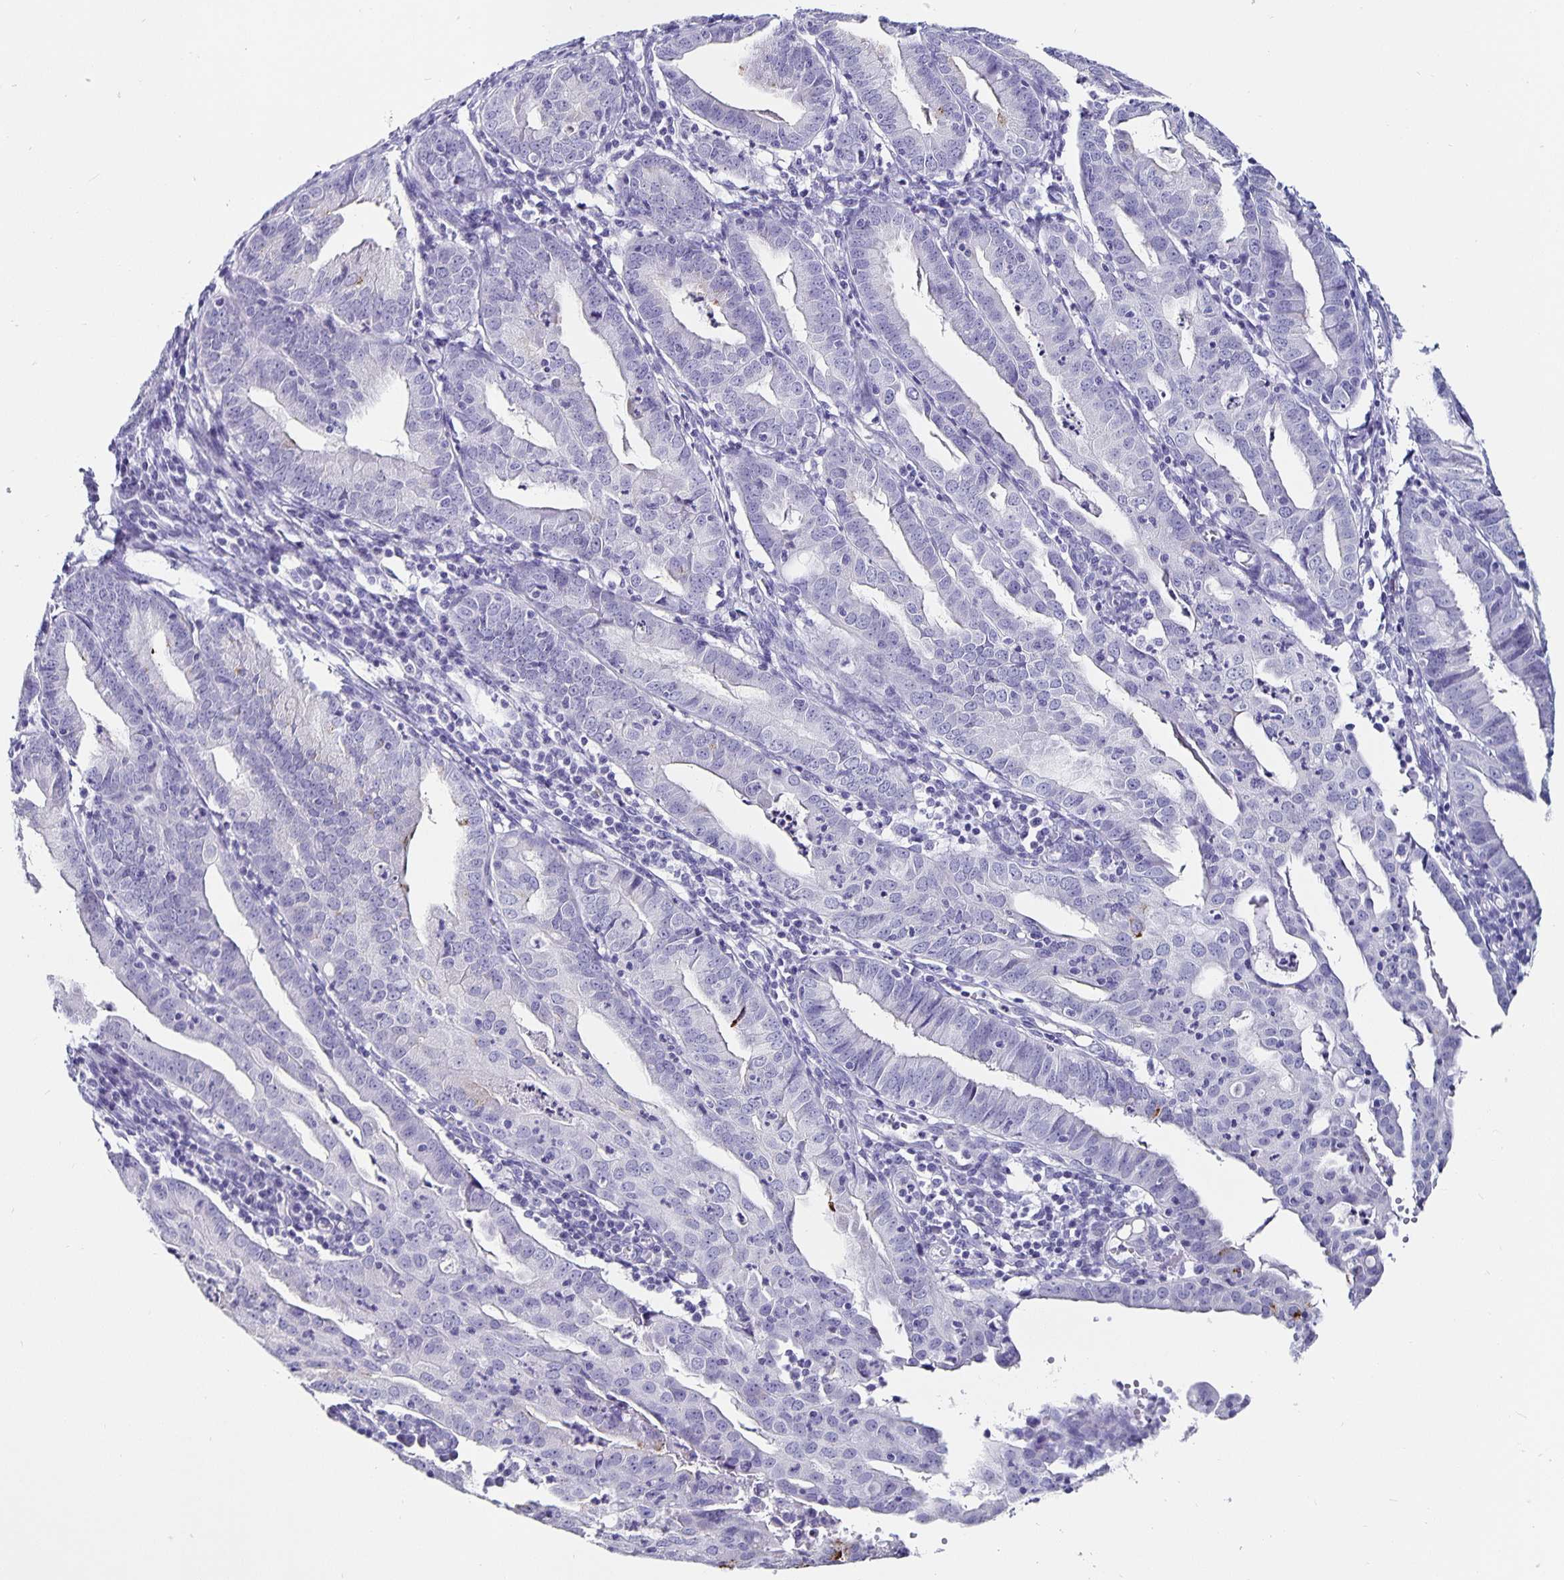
{"staining": {"intensity": "negative", "quantity": "none", "location": "none"}, "tissue": "endometrial cancer", "cell_type": "Tumor cells", "image_type": "cancer", "snomed": [{"axis": "morphology", "description": "Adenocarcinoma, NOS"}, {"axis": "topography", "description": "Endometrium"}], "caption": "The micrograph demonstrates no staining of tumor cells in endometrial cancer. Brightfield microscopy of immunohistochemistry stained with DAB (brown) and hematoxylin (blue), captured at high magnification.", "gene": "CHGA", "patient": {"sex": "female", "age": 60}}